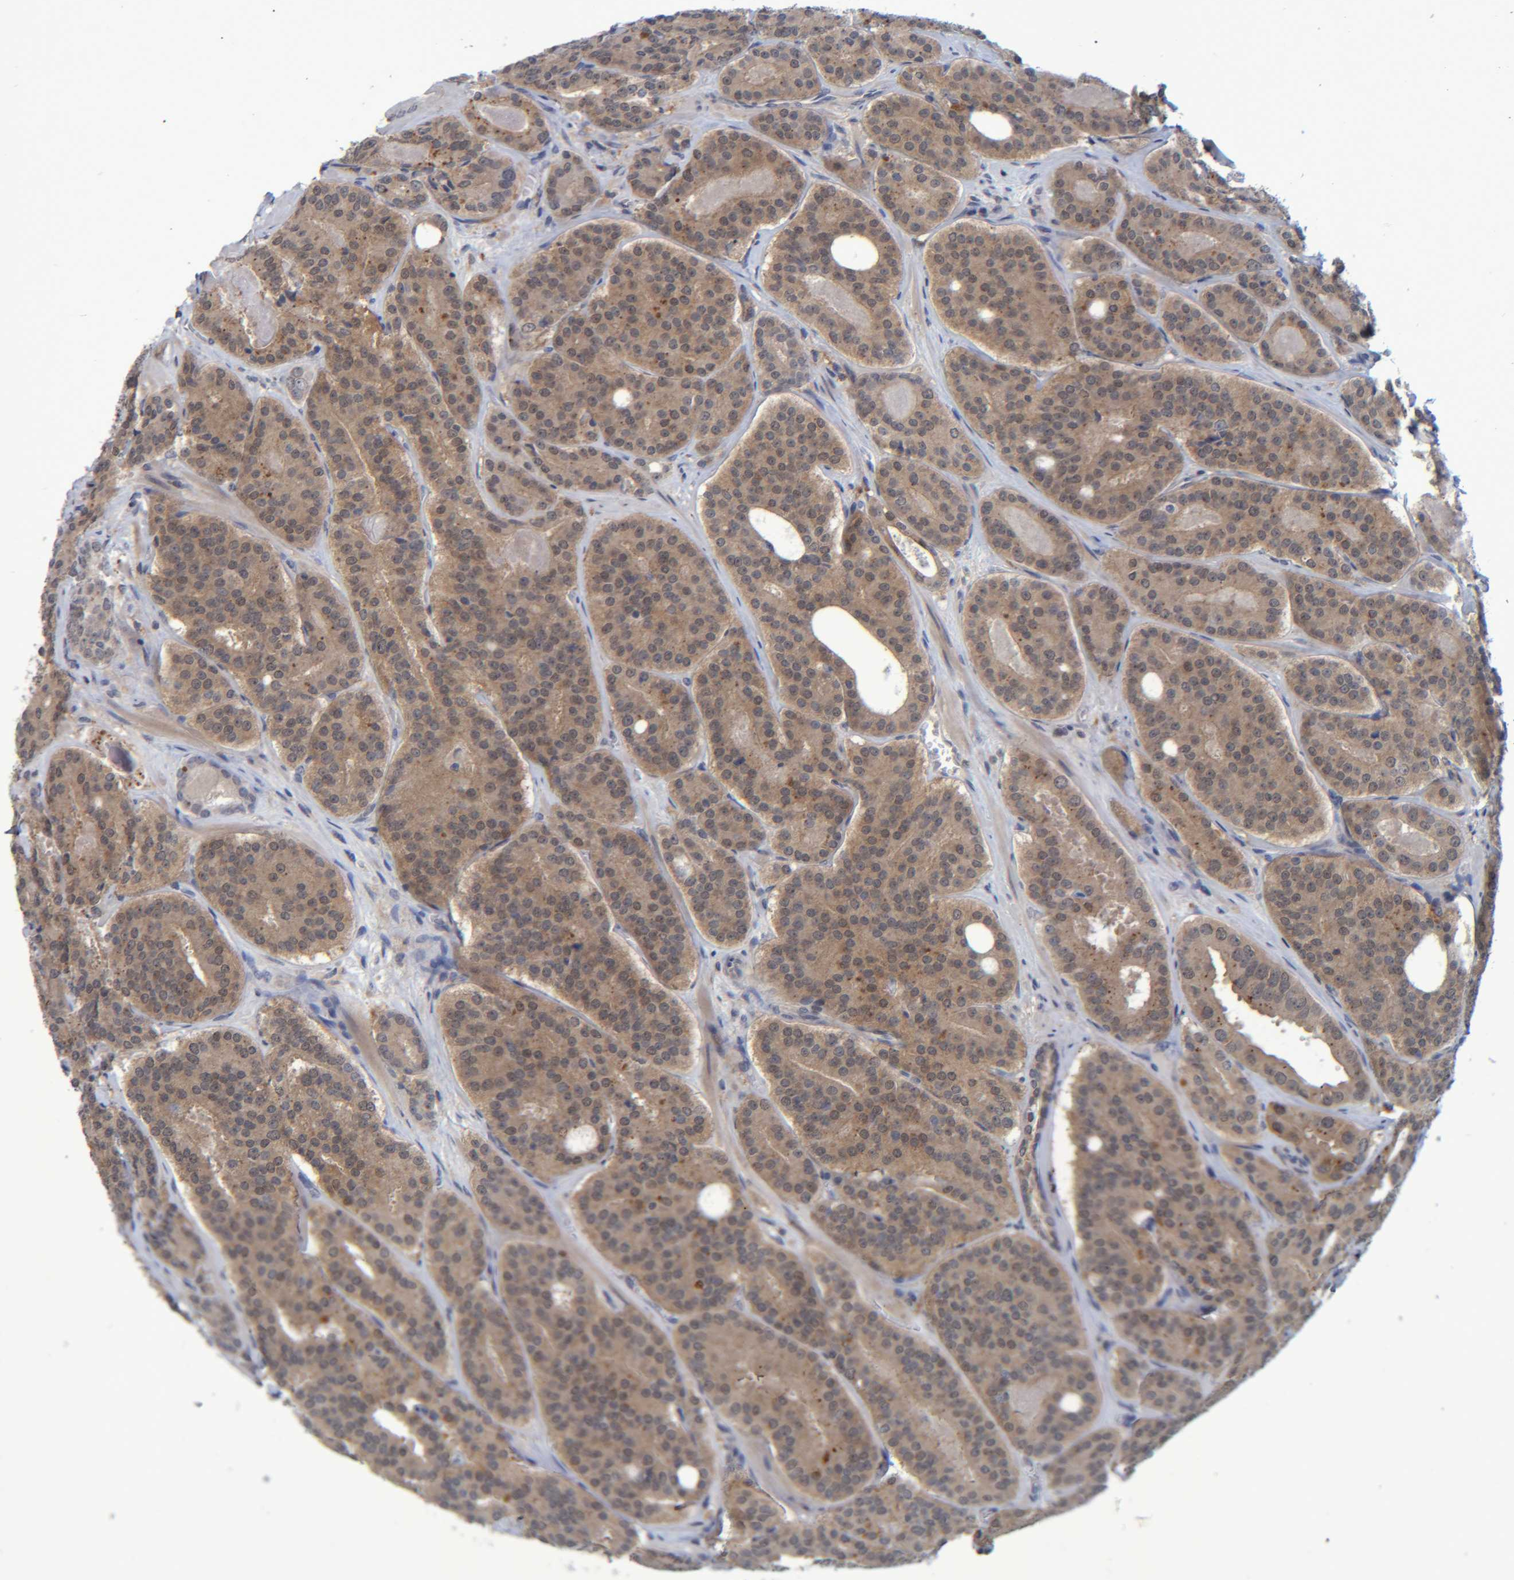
{"staining": {"intensity": "moderate", "quantity": "25%-75%", "location": "cytoplasmic/membranous"}, "tissue": "prostate cancer", "cell_type": "Tumor cells", "image_type": "cancer", "snomed": [{"axis": "morphology", "description": "Adenocarcinoma, High grade"}, {"axis": "topography", "description": "Prostate"}], "caption": "Prostate cancer stained with DAB (3,3'-diaminobenzidine) immunohistochemistry (IHC) reveals medium levels of moderate cytoplasmic/membranous staining in about 25%-75% of tumor cells. Immunohistochemistry (ihc) stains the protein in brown and the nuclei are stained blue.", "gene": "PCYT2", "patient": {"sex": "male", "age": 60}}